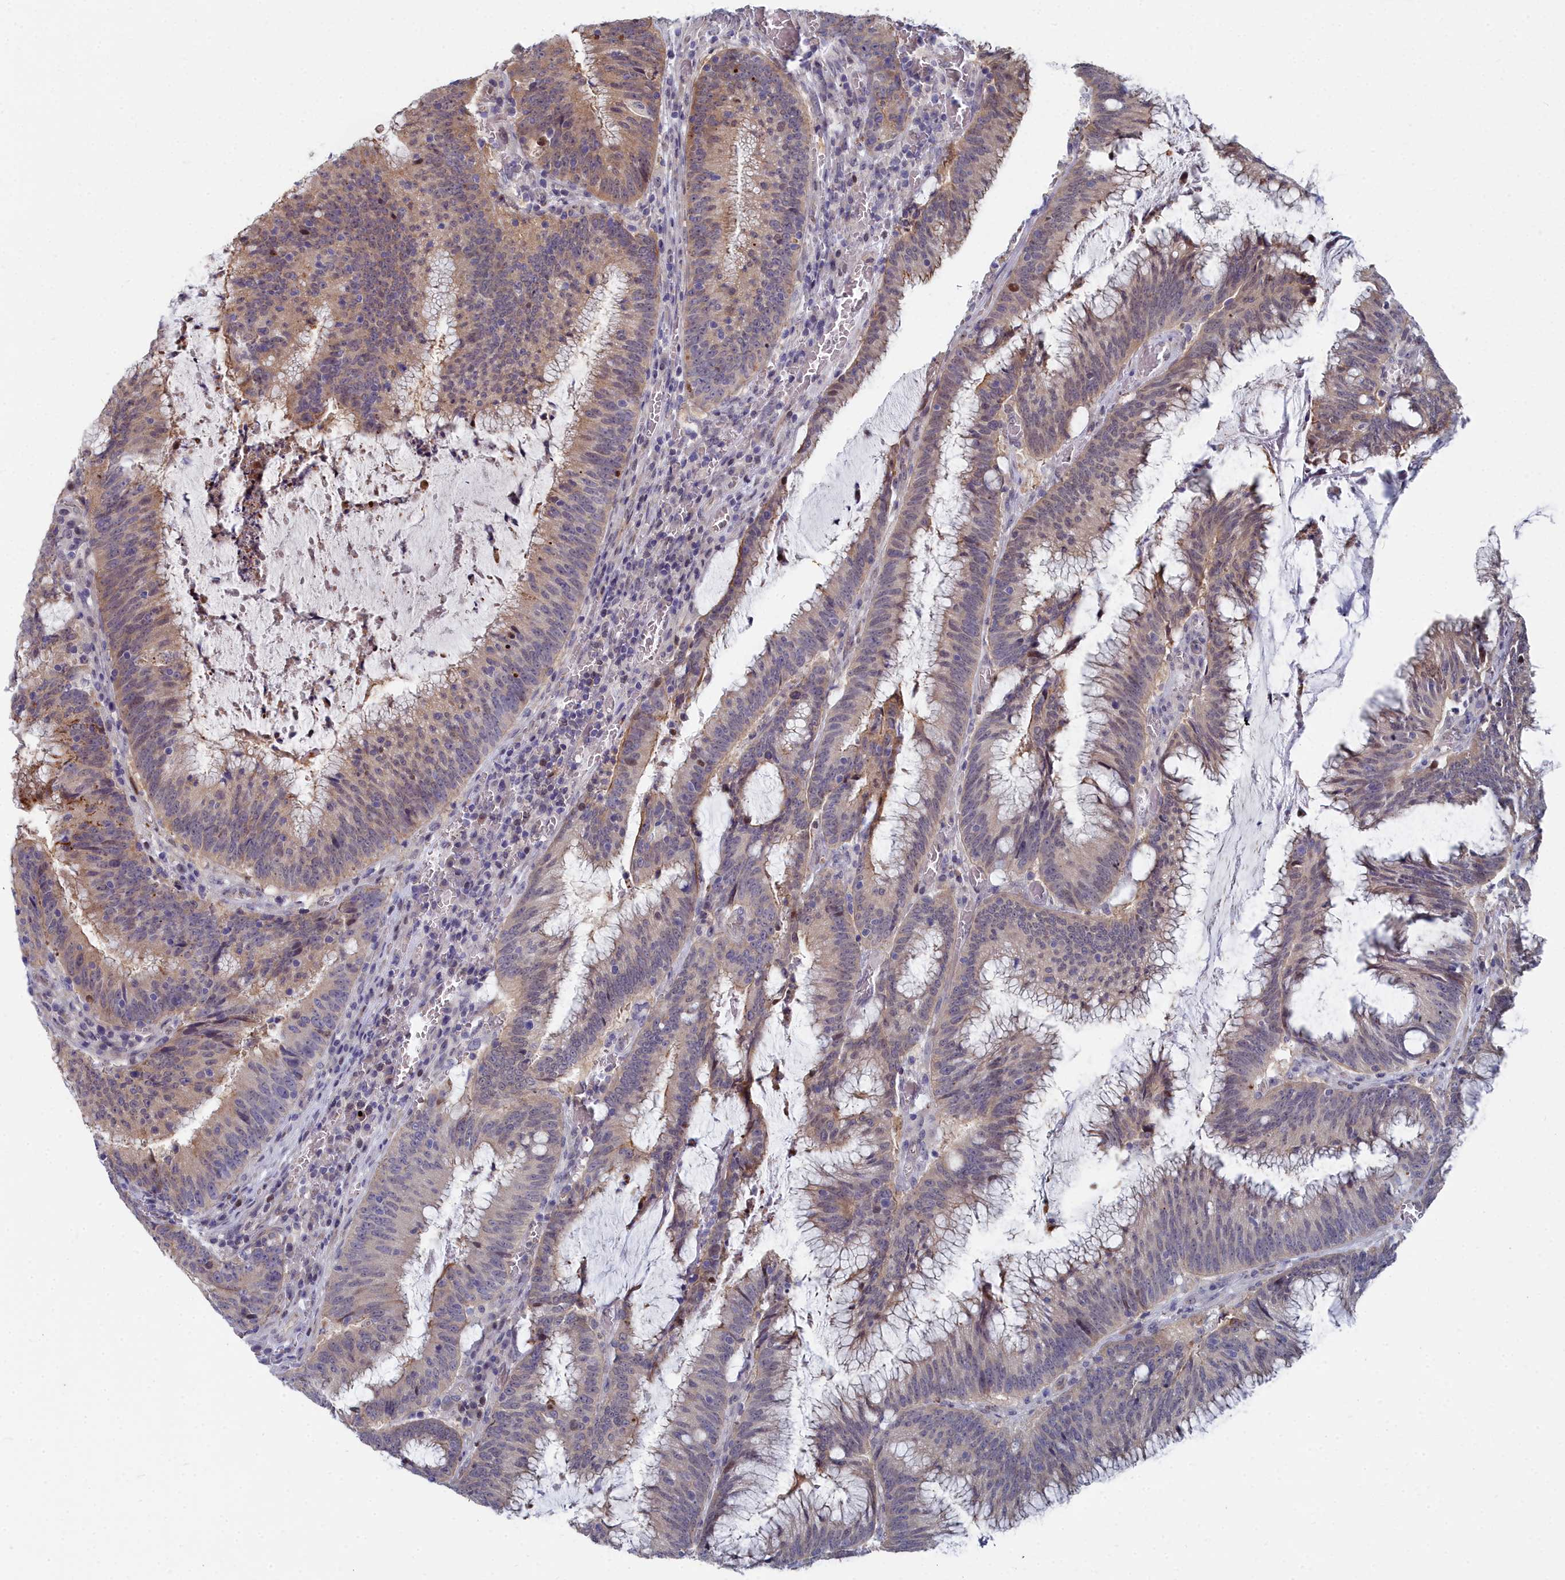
{"staining": {"intensity": "moderate", "quantity": "<25%", "location": "nuclear"}, "tissue": "colorectal cancer", "cell_type": "Tumor cells", "image_type": "cancer", "snomed": [{"axis": "morphology", "description": "Adenocarcinoma, NOS"}, {"axis": "topography", "description": "Rectum"}], "caption": "Immunohistochemical staining of colorectal cancer (adenocarcinoma) displays low levels of moderate nuclear protein expression in about <25% of tumor cells.", "gene": "RPS27A", "patient": {"sex": "female", "age": 77}}